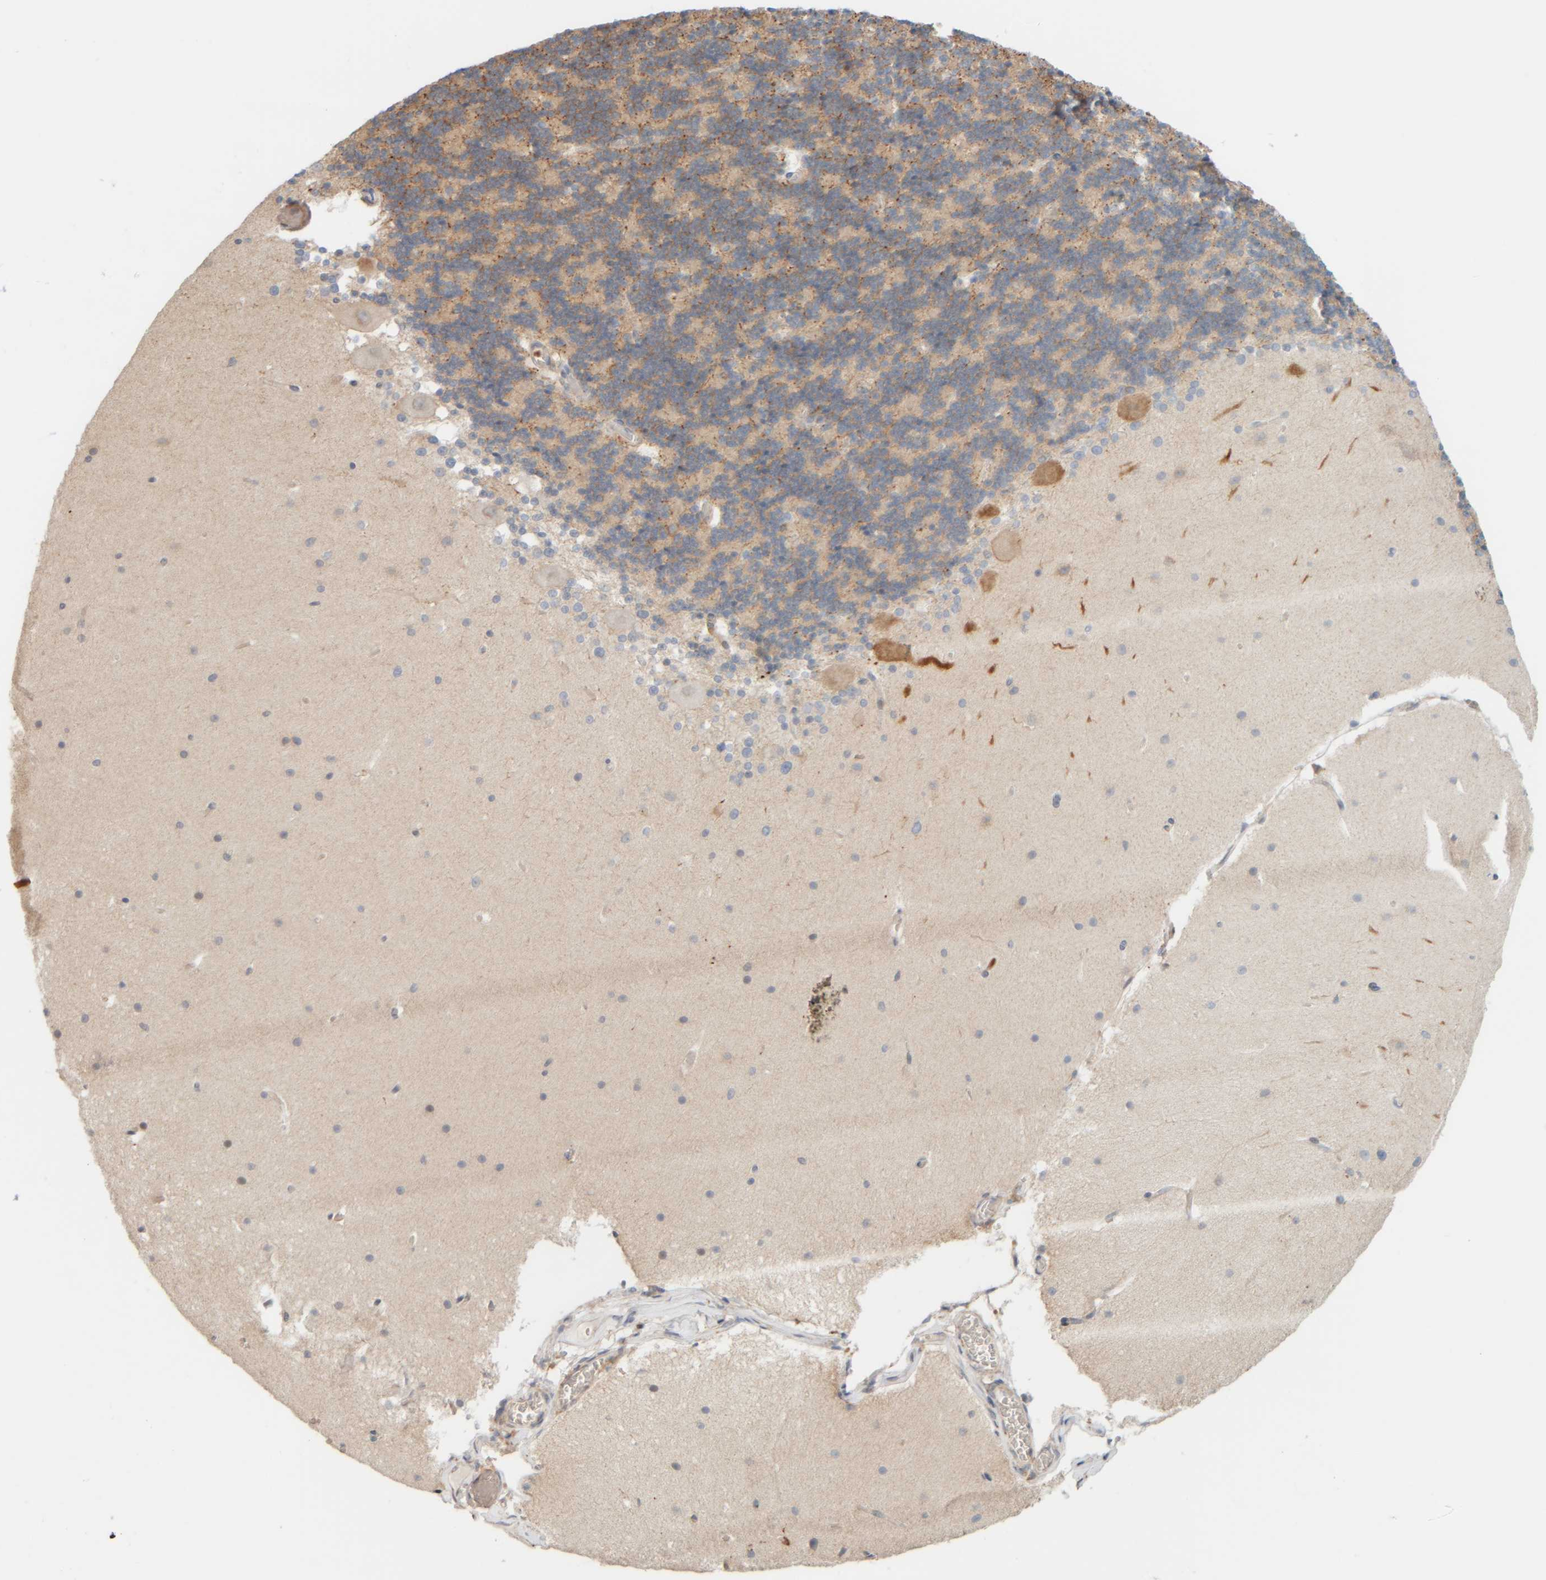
{"staining": {"intensity": "weak", "quantity": ">75%", "location": "cytoplasmic/membranous"}, "tissue": "cerebellum", "cell_type": "Cells in granular layer", "image_type": "normal", "snomed": [{"axis": "morphology", "description": "Normal tissue, NOS"}, {"axis": "topography", "description": "Cerebellum"}], "caption": "Protein staining of unremarkable cerebellum exhibits weak cytoplasmic/membranous staining in approximately >75% of cells in granular layer. Using DAB (3,3'-diaminobenzidine) (brown) and hematoxylin (blue) stains, captured at high magnification using brightfield microscopy.", "gene": "AARSD1", "patient": {"sex": "female", "age": 19}}